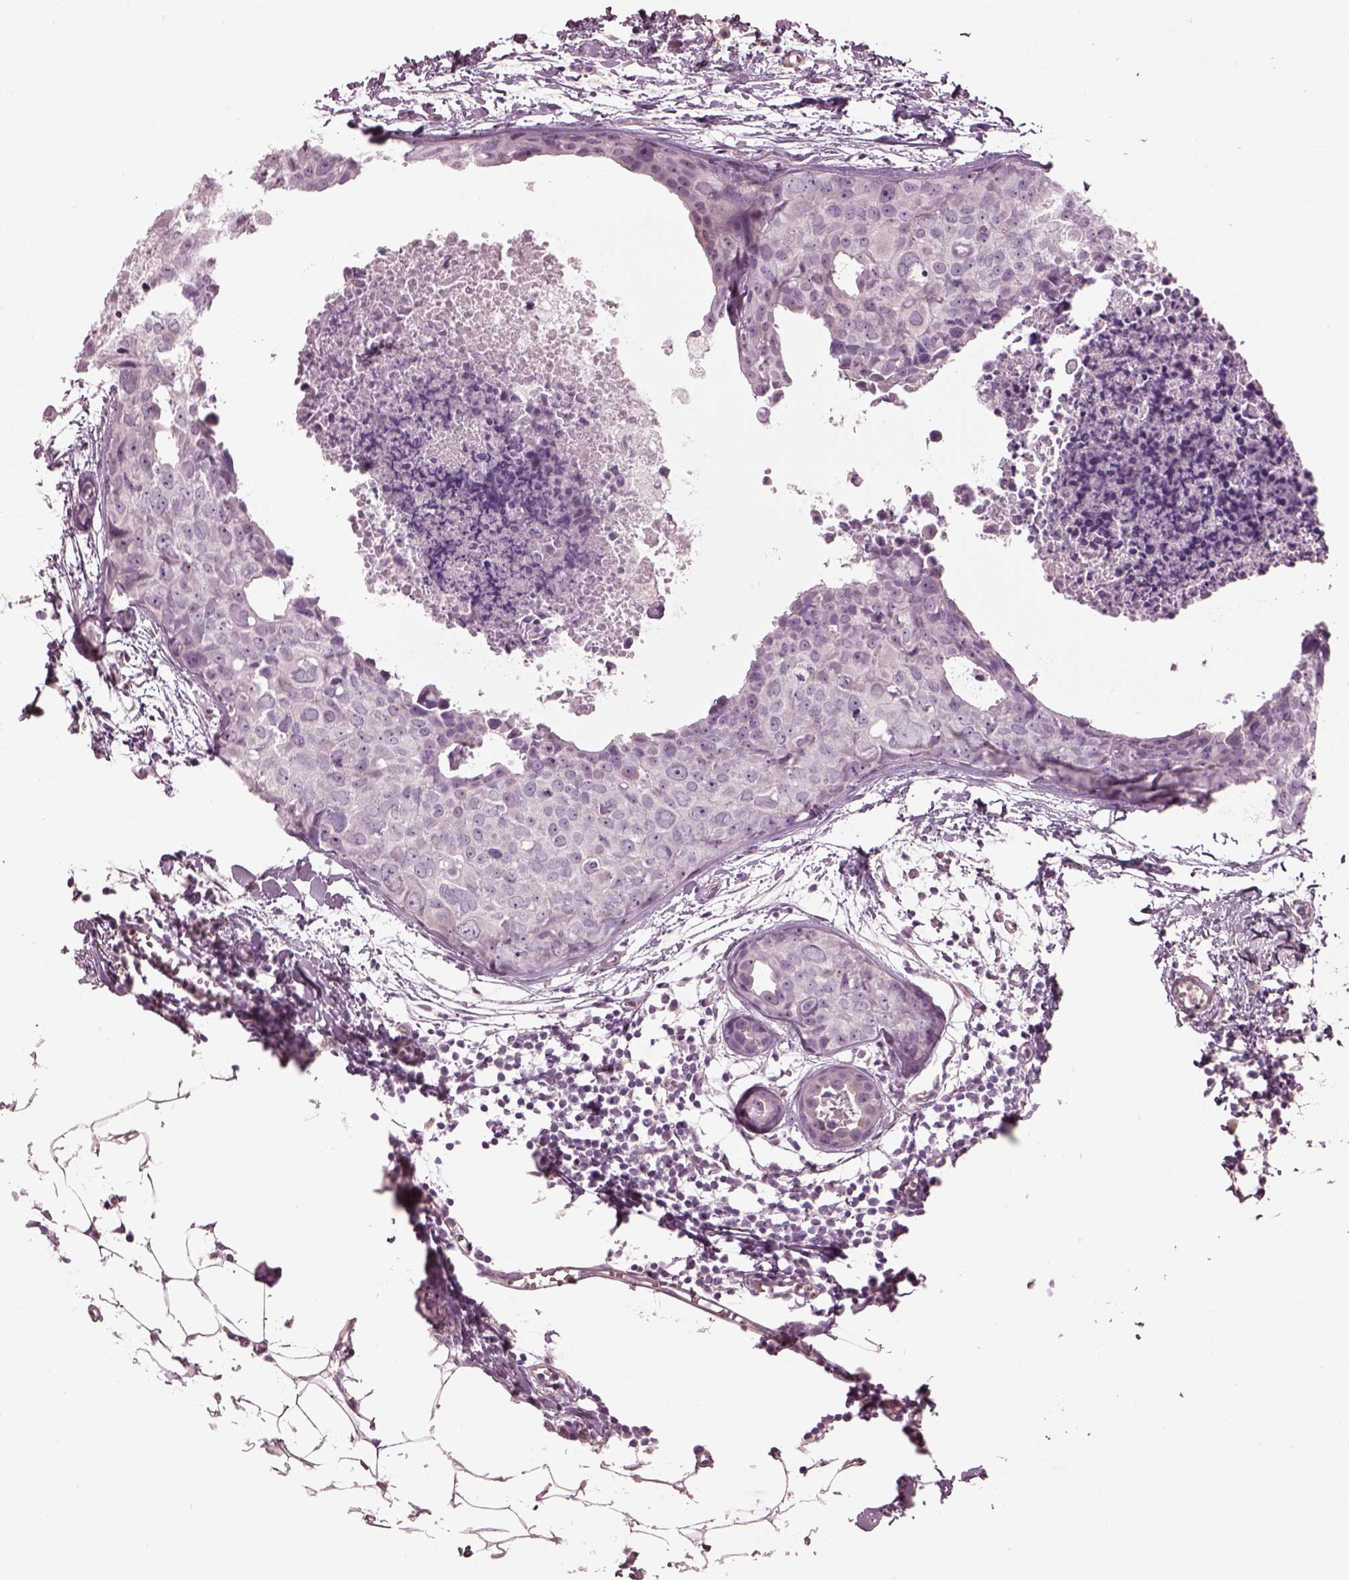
{"staining": {"intensity": "negative", "quantity": "none", "location": "none"}, "tissue": "breast cancer", "cell_type": "Tumor cells", "image_type": "cancer", "snomed": [{"axis": "morphology", "description": "Duct carcinoma"}, {"axis": "topography", "description": "Breast"}], "caption": "Image shows no significant protein staining in tumor cells of infiltrating ductal carcinoma (breast).", "gene": "CACNG4", "patient": {"sex": "female", "age": 38}}